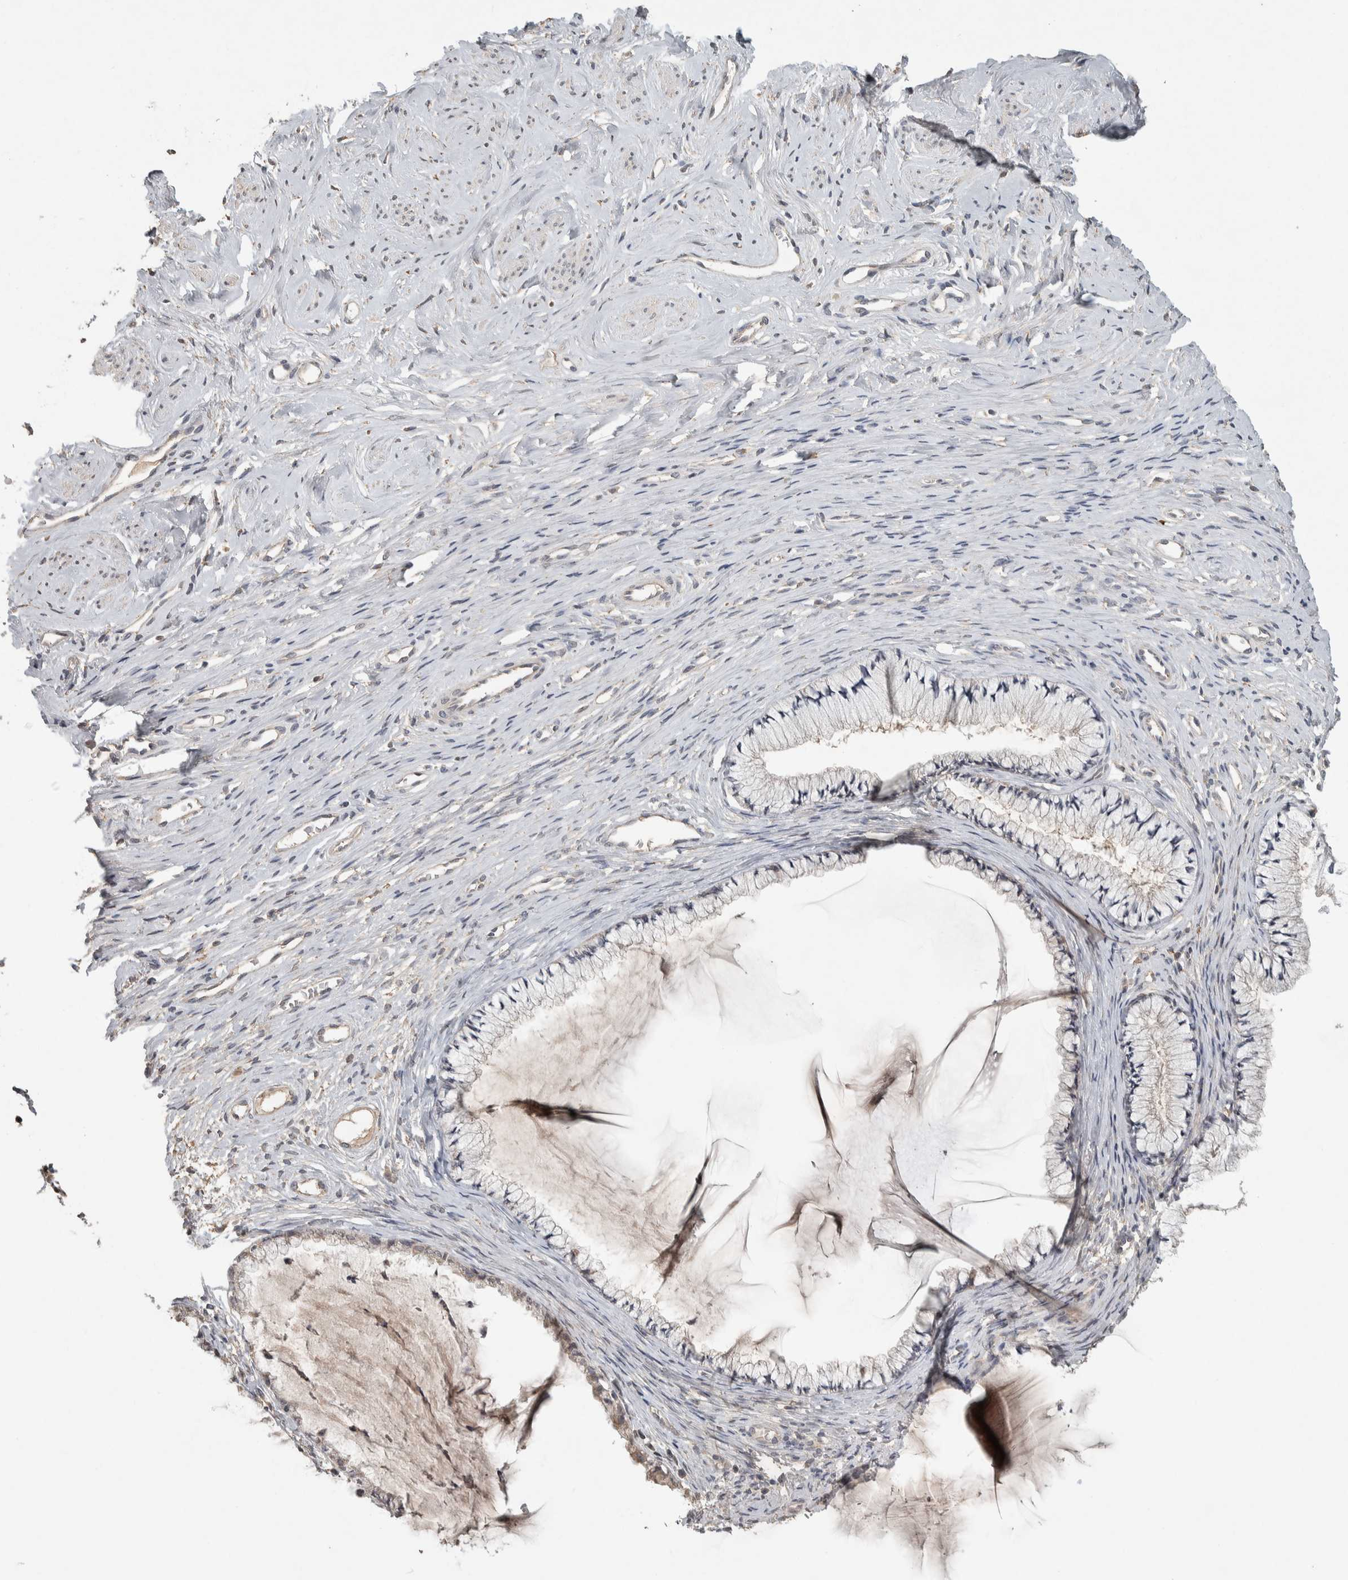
{"staining": {"intensity": "negative", "quantity": "none", "location": "none"}, "tissue": "cervix", "cell_type": "Glandular cells", "image_type": "normal", "snomed": [{"axis": "morphology", "description": "Normal tissue, NOS"}, {"axis": "topography", "description": "Cervix"}], "caption": "Immunohistochemical staining of benign cervix shows no significant positivity in glandular cells.", "gene": "EIF3H", "patient": {"sex": "female", "age": 77}}